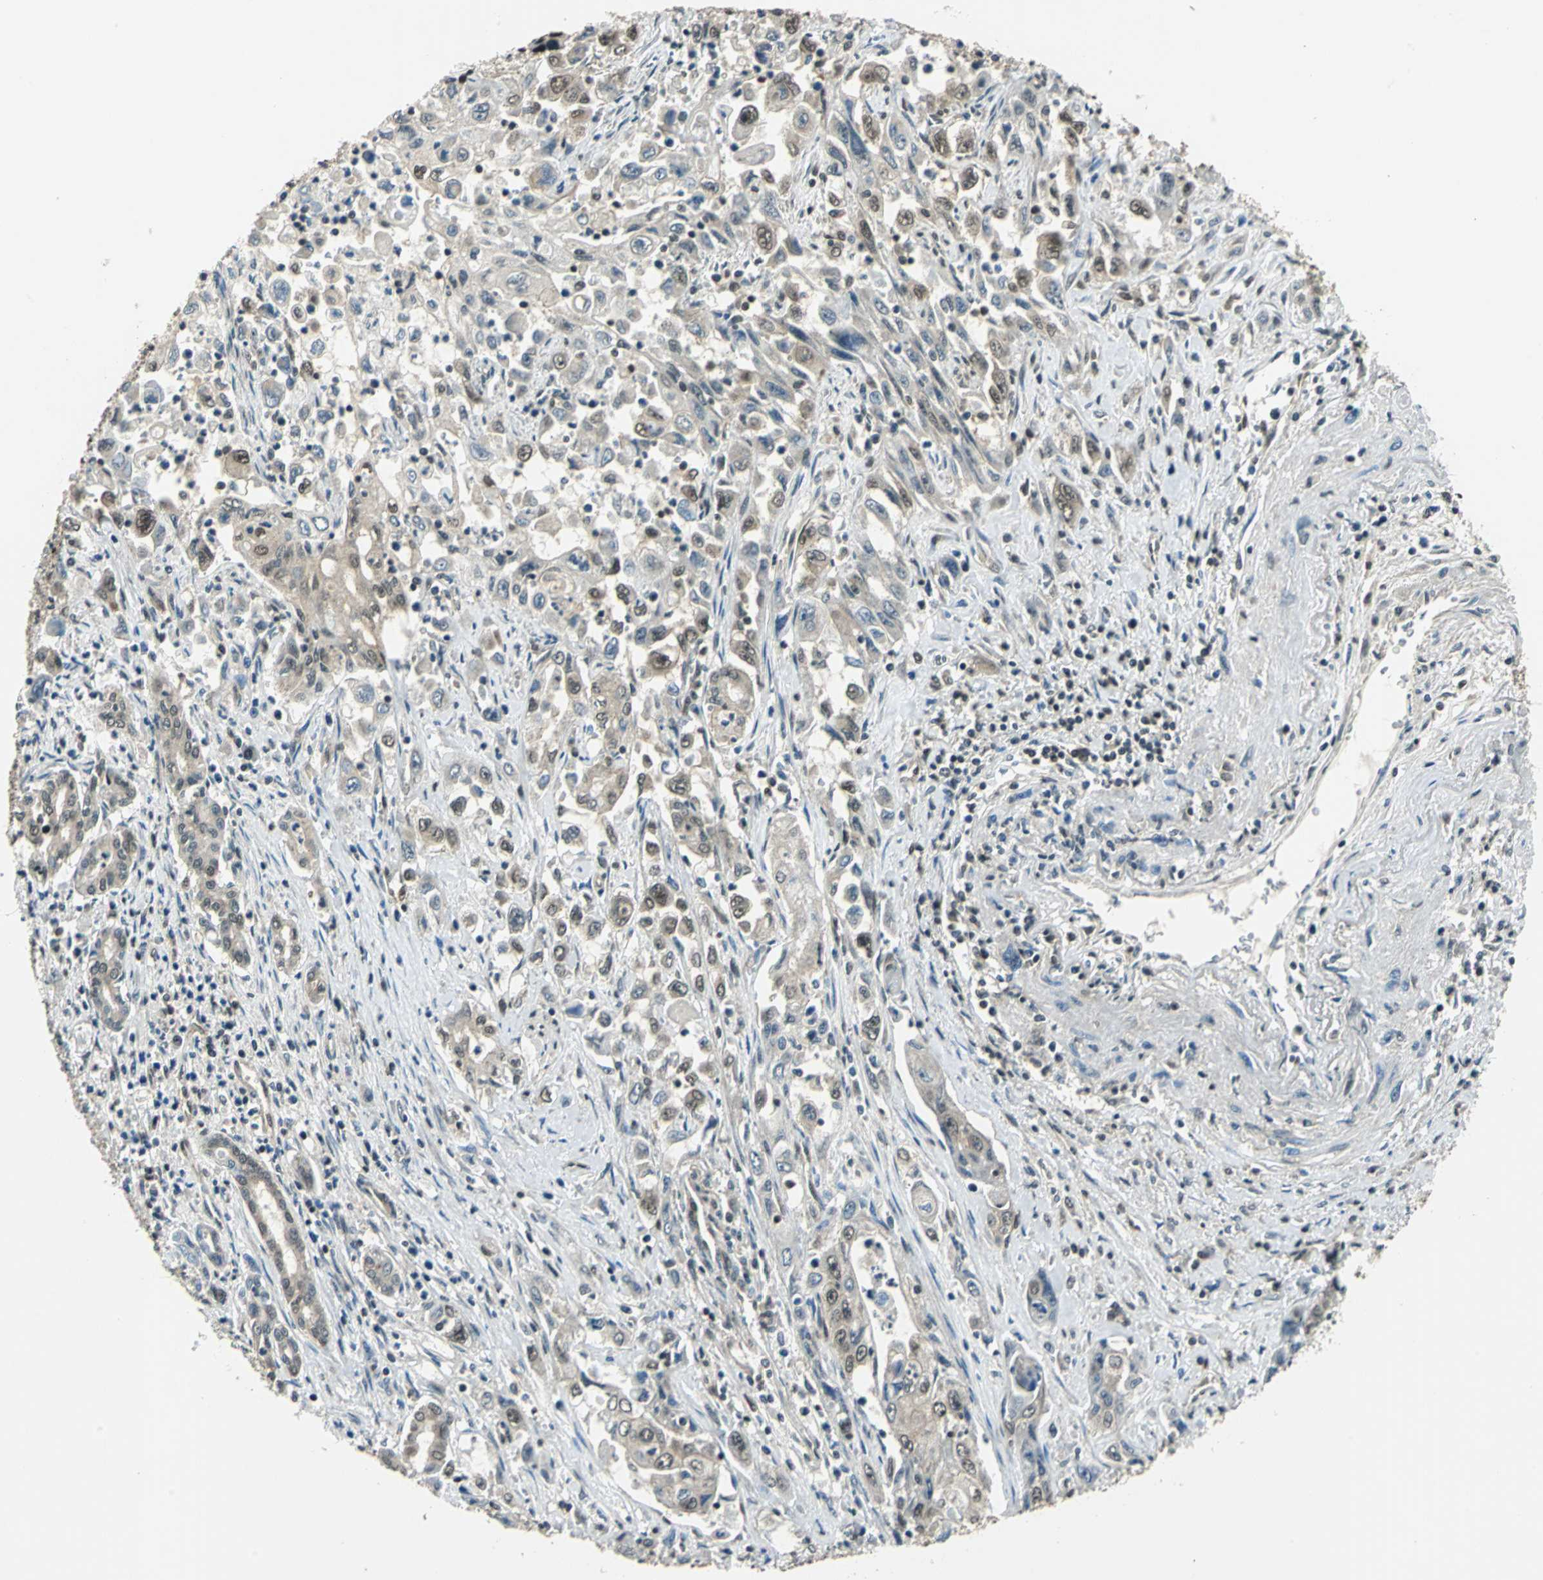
{"staining": {"intensity": "moderate", "quantity": ">75%", "location": "cytoplasmic/membranous,nuclear"}, "tissue": "pancreatic cancer", "cell_type": "Tumor cells", "image_type": "cancer", "snomed": [{"axis": "morphology", "description": "Adenocarcinoma, NOS"}, {"axis": "topography", "description": "Pancreas"}], "caption": "Pancreatic cancer (adenocarcinoma) stained with a protein marker demonstrates moderate staining in tumor cells.", "gene": "RBM14", "patient": {"sex": "male", "age": 70}}